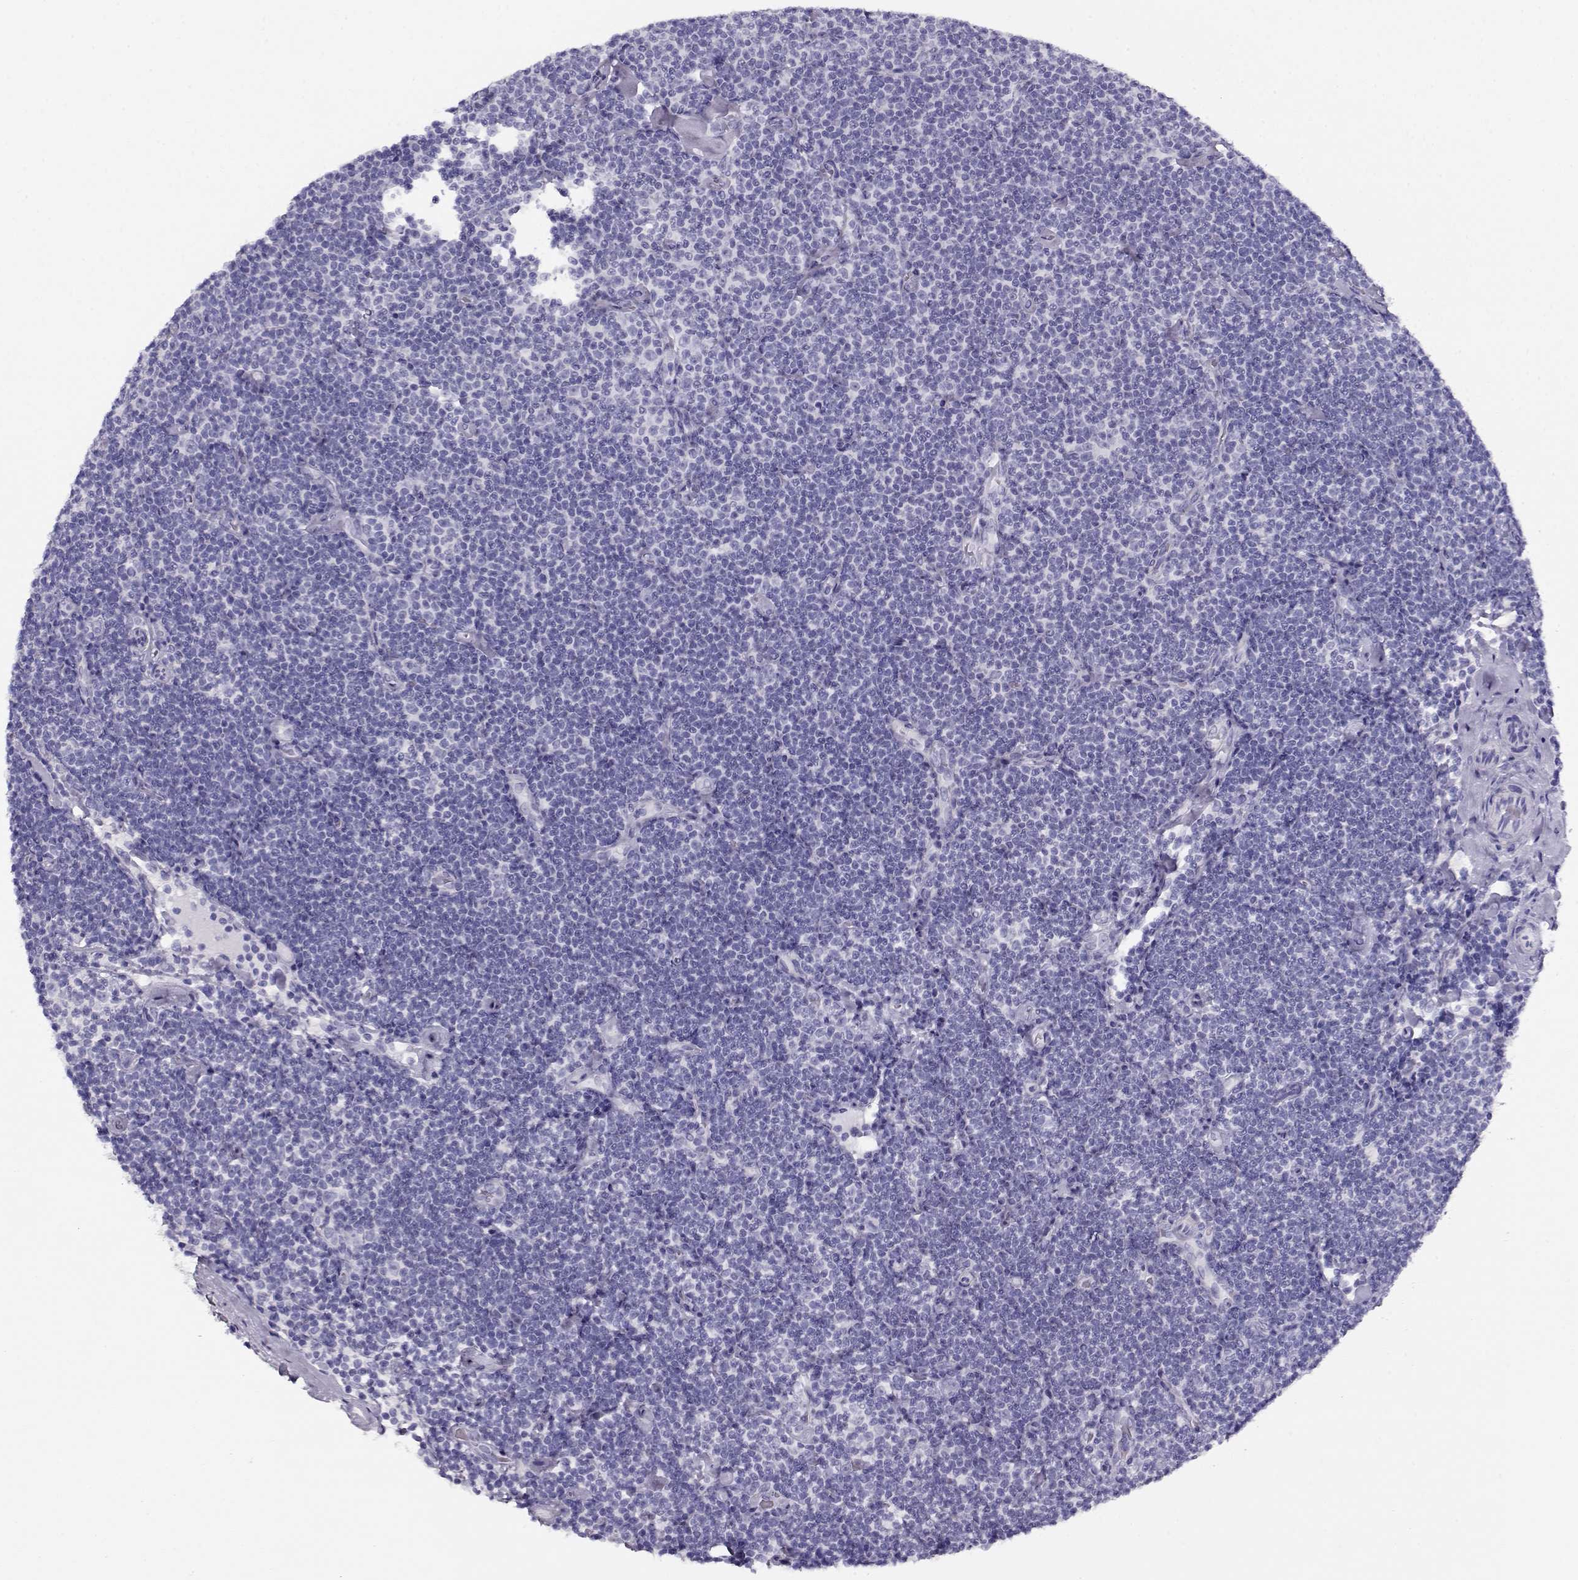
{"staining": {"intensity": "negative", "quantity": "none", "location": "none"}, "tissue": "lymphoma", "cell_type": "Tumor cells", "image_type": "cancer", "snomed": [{"axis": "morphology", "description": "Malignant lymphoma, non-Hodgkin's type, Low grade"}, {"axis": "topography", "description": "Lymph node"}], "caption": "Immunohistochemistry histopathology image of low-grade malignant lymphoma, non-Hodgkin's type stained for a protein (brown), which demonstrates no expression in tumor cells.", "gene": "ACTN2", "patient": {"sex": "male", "age": 81}}